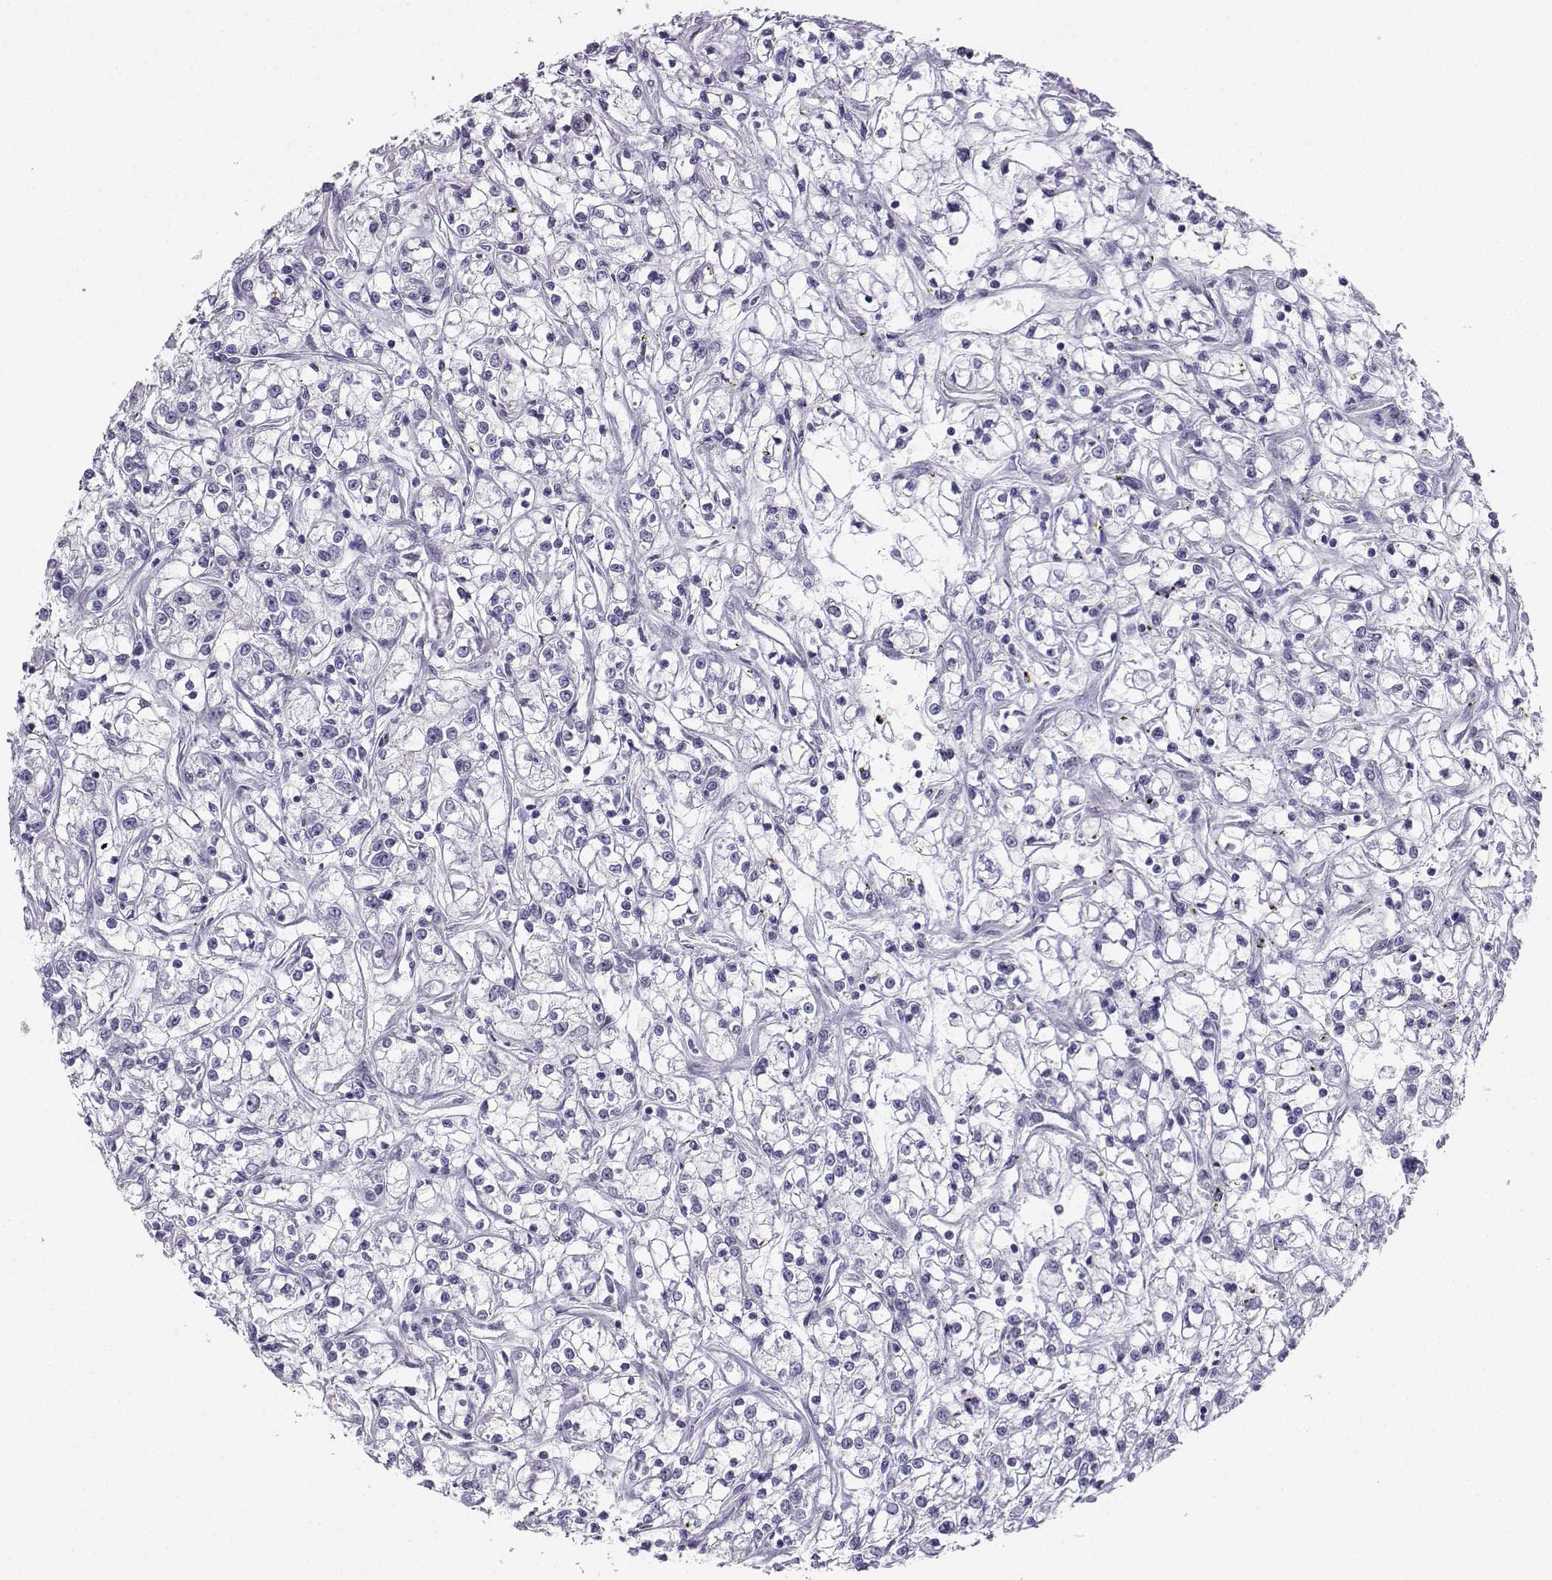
{"staining": {"intensity": "negative", "quantity": "none", "location": "none"}, "tissue": "renal cancer", "cell_type": "Tumor cells", "image_type": "cancer", "snomed": [{"axis": "morphology", "description": "Adenocarcinoma, NOS"}, {"axis": "topography", "description": "Kidney"}], "caption": "The image exhibits no staining of tumor cells in renal cancer.", "gene": "AVP", "patient": {"sex": "female", "age": 59}}